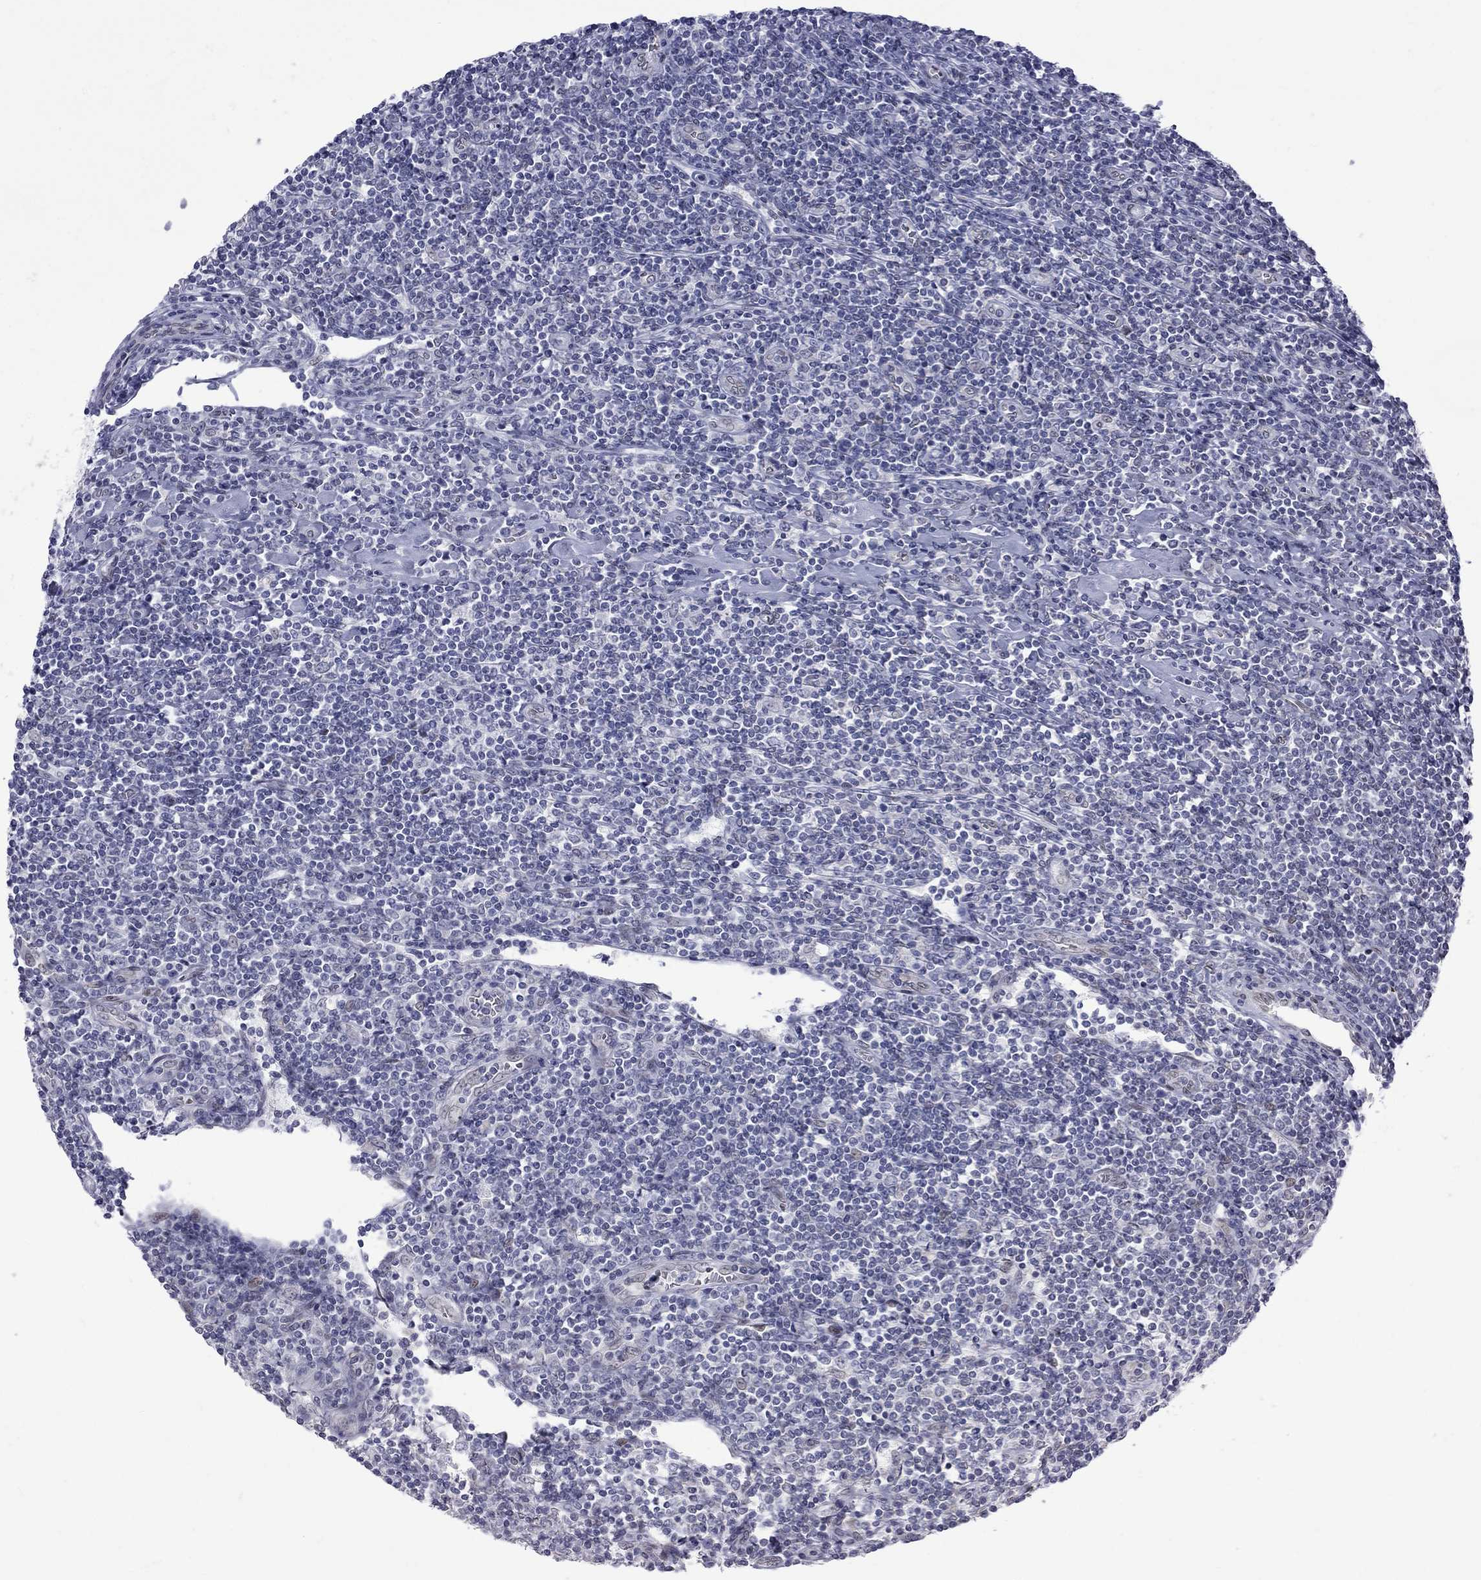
{"staining": {"intensity": "negative", "quantity": "none", "location": "none"}, "tissue": "lymphoma", "cell_type": "Tumor cells", "image_type": "cancer", "snomed": [{"axis": "morphology", "description": "Hodgkin's disease, NOS"}, {"axis": "topography", "description": "Lymph node"}], "caption": "IHC photomicrograph of neoplastic tissue: lymphoma stained with DAB (3,3'-diaminobenzidine) shows no significant protein positivity in tumor cells. Brightfield microscopy of IHC stained with DAB (3,3'-diaminobenzidine) (brown) and hematoxylin (blue), captured at high magnification.", "gene": "CLTCL1", "patient": {"sex": "male", "age": 40}}